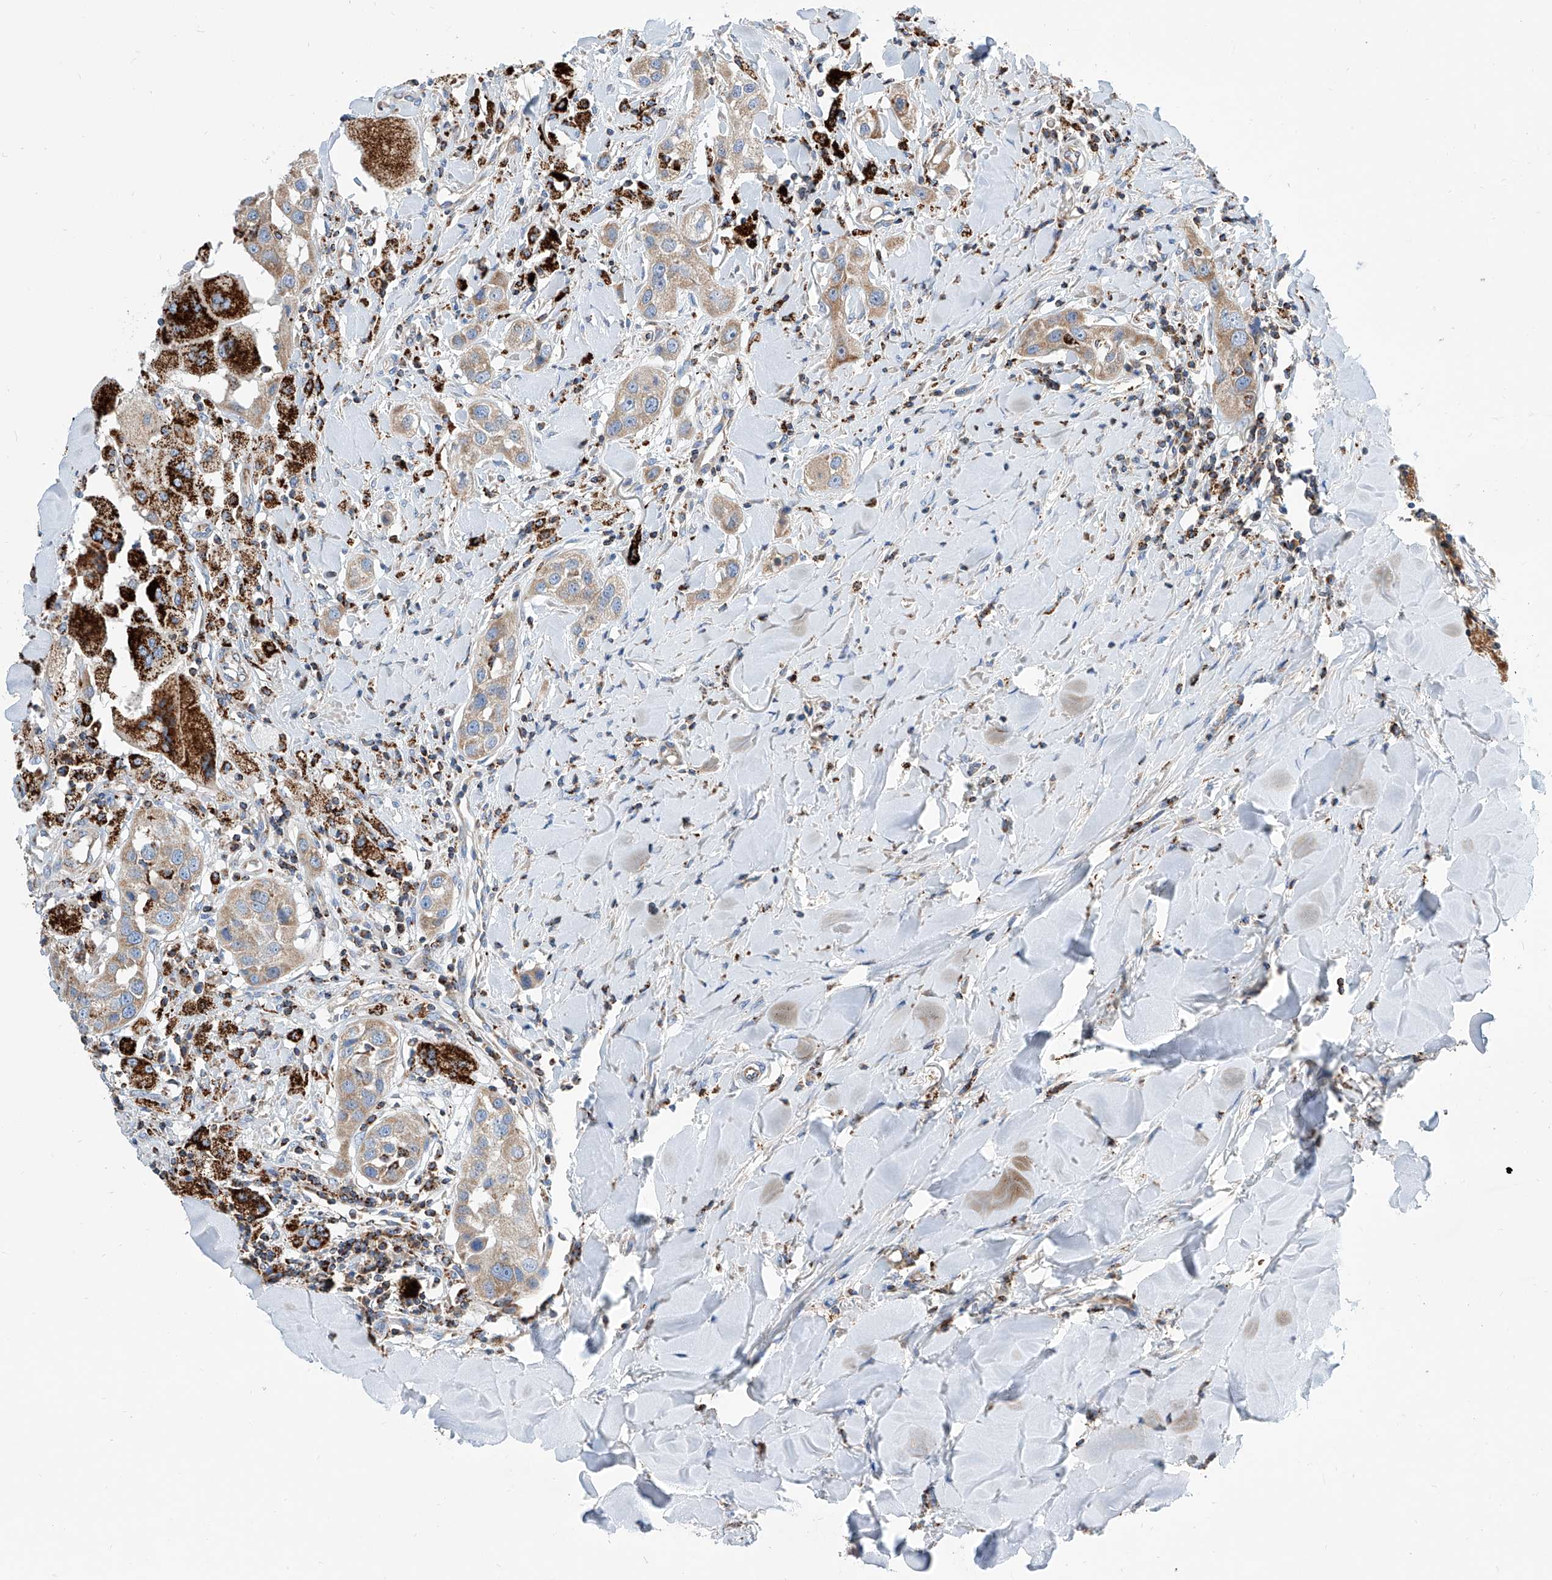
{"staining": {"intensity": "weak", "quantity": ">75%", "location": "cytoplasmic/membranous"}, "tissue": "head and neck cancer", "cell_type": "Tumor cells", "image_type": "cancer", "snomed": [{"axis": "morphology", "description": "Normal tissue, NOS"}, {"axis": "morphology", "description": "Squamous cell carcinoma, NOS"}, {"axis": "topography", "description": "Skeletal muscle"}, {"axis": "topography", "description": "Head-Neck"}], "caption": "Tumor cells display low levels of weak cytoplasmic/membranous positivity in approximately >75% of cells in head and neck cancer (squamous cell carcinoma).", "gene": "CPNE5", "patient": {"sex": "male", "age": 51}}